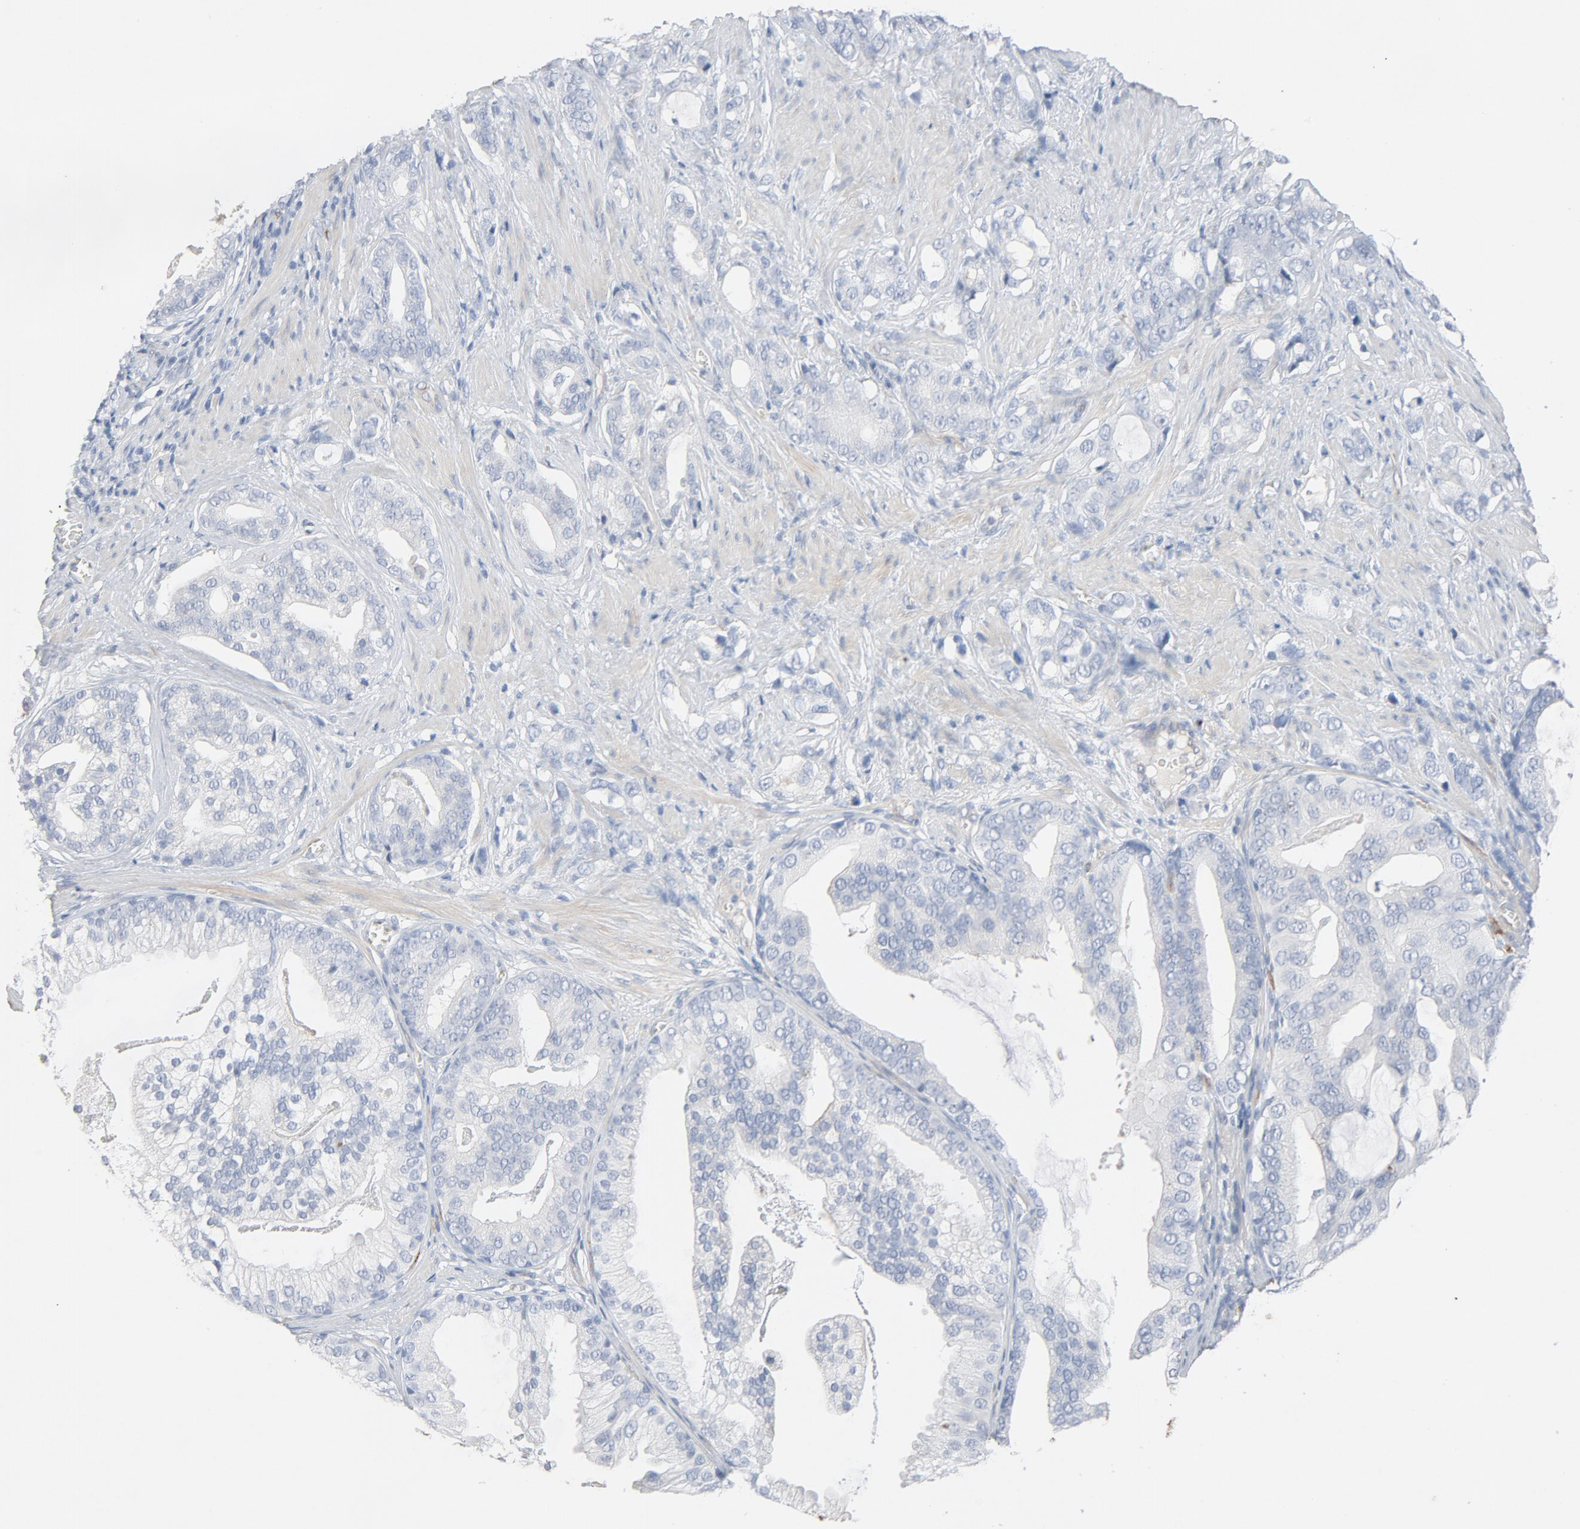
{"staining": {"intensity": "negative", "quantity": "none", "location": "none"}, "tissue": "prostate cancer", "cell_type": "Tumor cells", "image_type": "cancer", "snomed": [{"axis": "morphology", "description": "Adenocarcinoma, Low grade"}, {"axis": "topography", "description": "Prostate"}], "caption": "IHC histopathology image of human prostate low-grade adenocarcinoma stained for a protein (brown), which exhibits no positivity in tumor cells. The staining was performed using DAB to visualize the protein expression in brown, while the nuclei were stained in blue with hematoxylin (Magnification: 20x).", "gene": "KDR", "patient": {"sex": "male", "age": 58}}